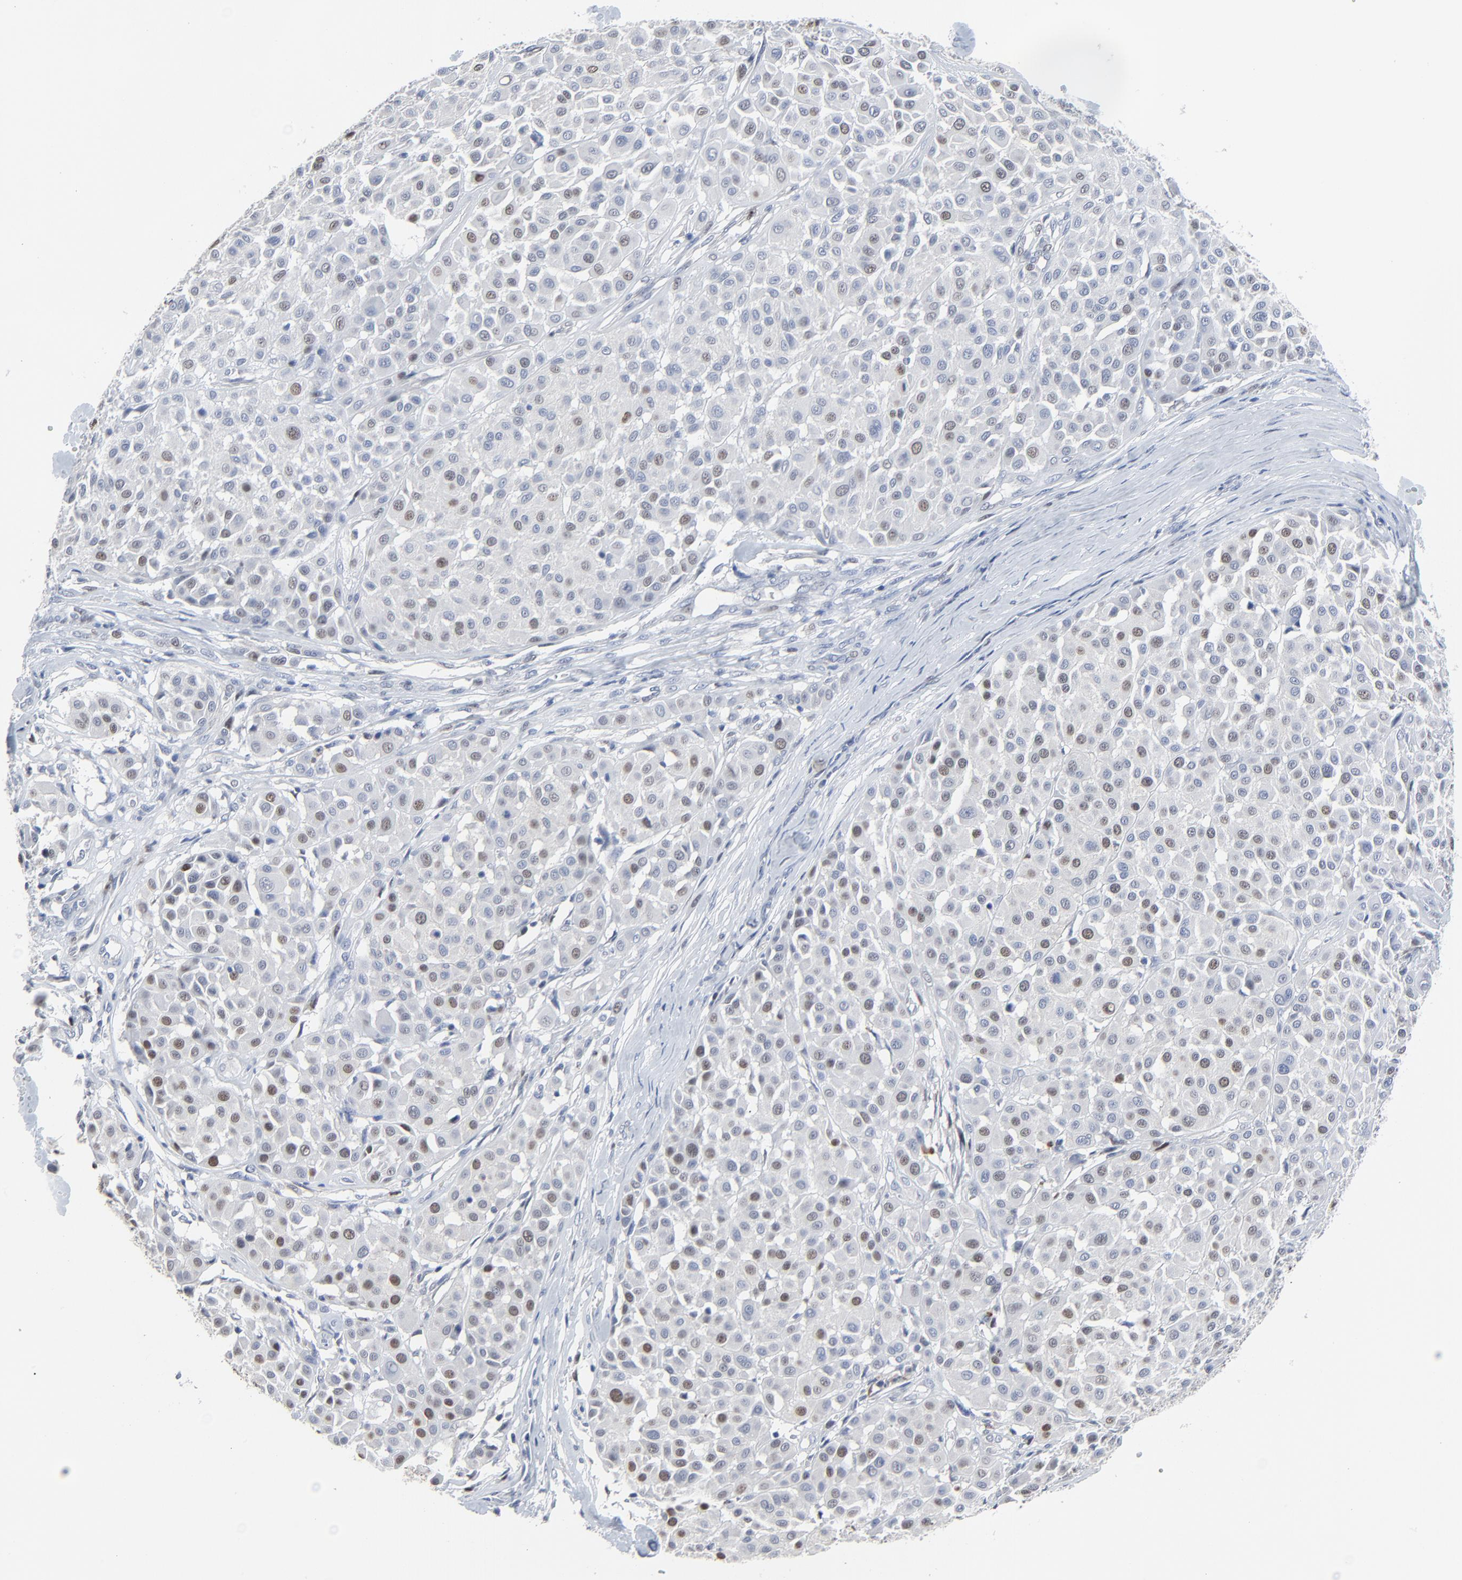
{"staining": {"intensity": "weak", "quantity": "<25%", "location": "cytoplasmic/membranous,nuclear"}, "tissue": "melanoma", "cell_type": "Tumor cells", "image_type": "cancer", "snomed": [{"axis": "morphology", "description": "Malignant melanoma, Metastatic site"}, {"axis": "topography", "description": "Soft tissue"}], "caption": "Tumor cells show no significant positivity in malignant melanoma (metastatic site).", "gene": "BIRC3", "patient": {"sex": "male", "age": 41}}